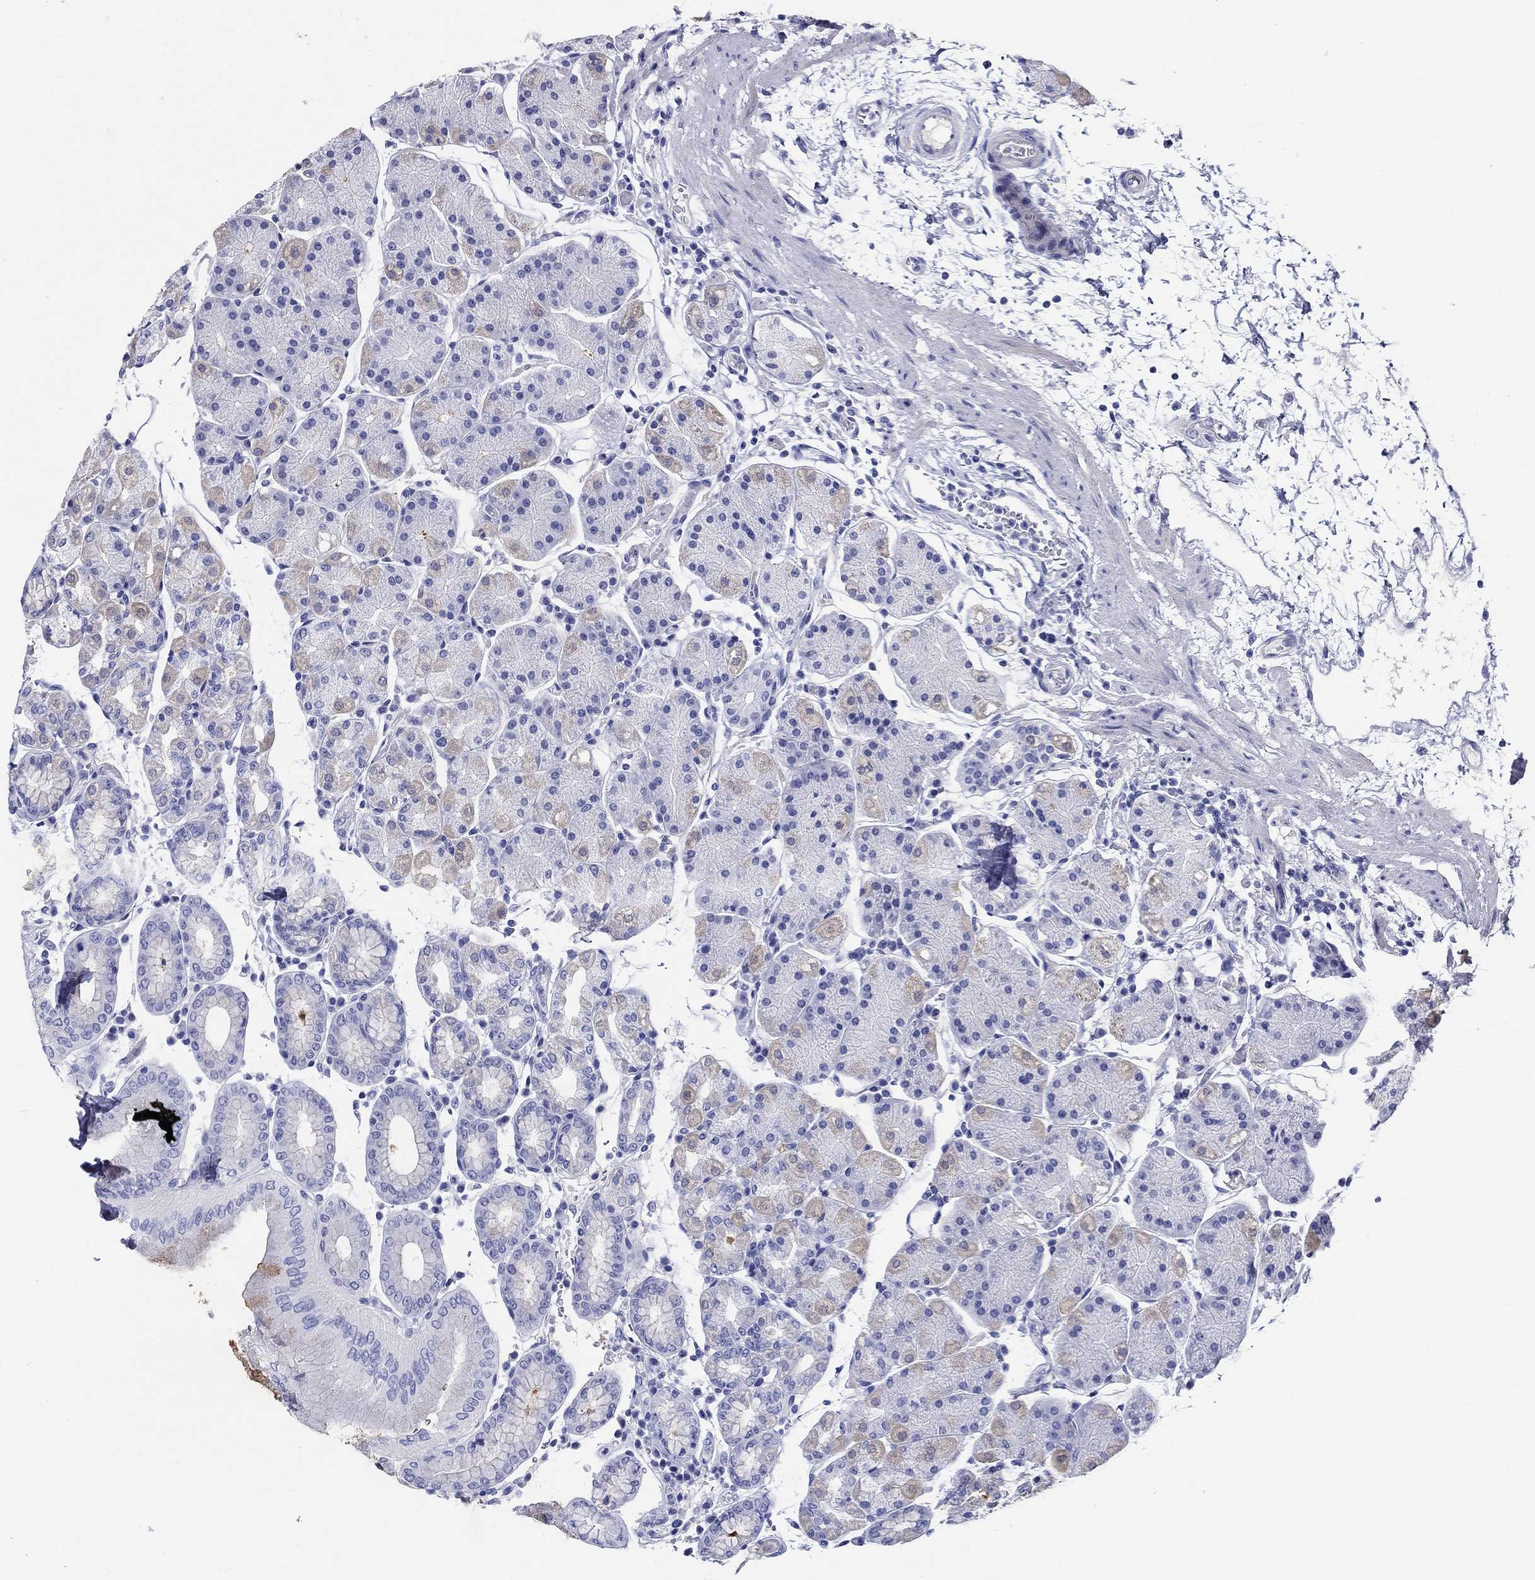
{"staining": {"intensity": "weak", "quantity": "<25%", "location": "cytoplasmic/membranous"}, "tissue": "stomach", "cell_type": "Glandular cells", "image_type": "normal", "snomed": [{"axis": "morphology", "description": "Normal tissue, NOS"}, {"axis": "topography", "description": "Stomach"}], "caption": "DAB (3,3'-diaminobenzidine) immunohistochemical staining of benign human stomach shows no significant expression in glandular cells. Brightfield microscopy of immunohistochemistry stained with DAB (3,3'-diaminobenzidine) (brown) and hematoxylin (blue), captured at high magnification.", "gene": "CRYGS", "patient": {"sex": "male", "age": 54}}